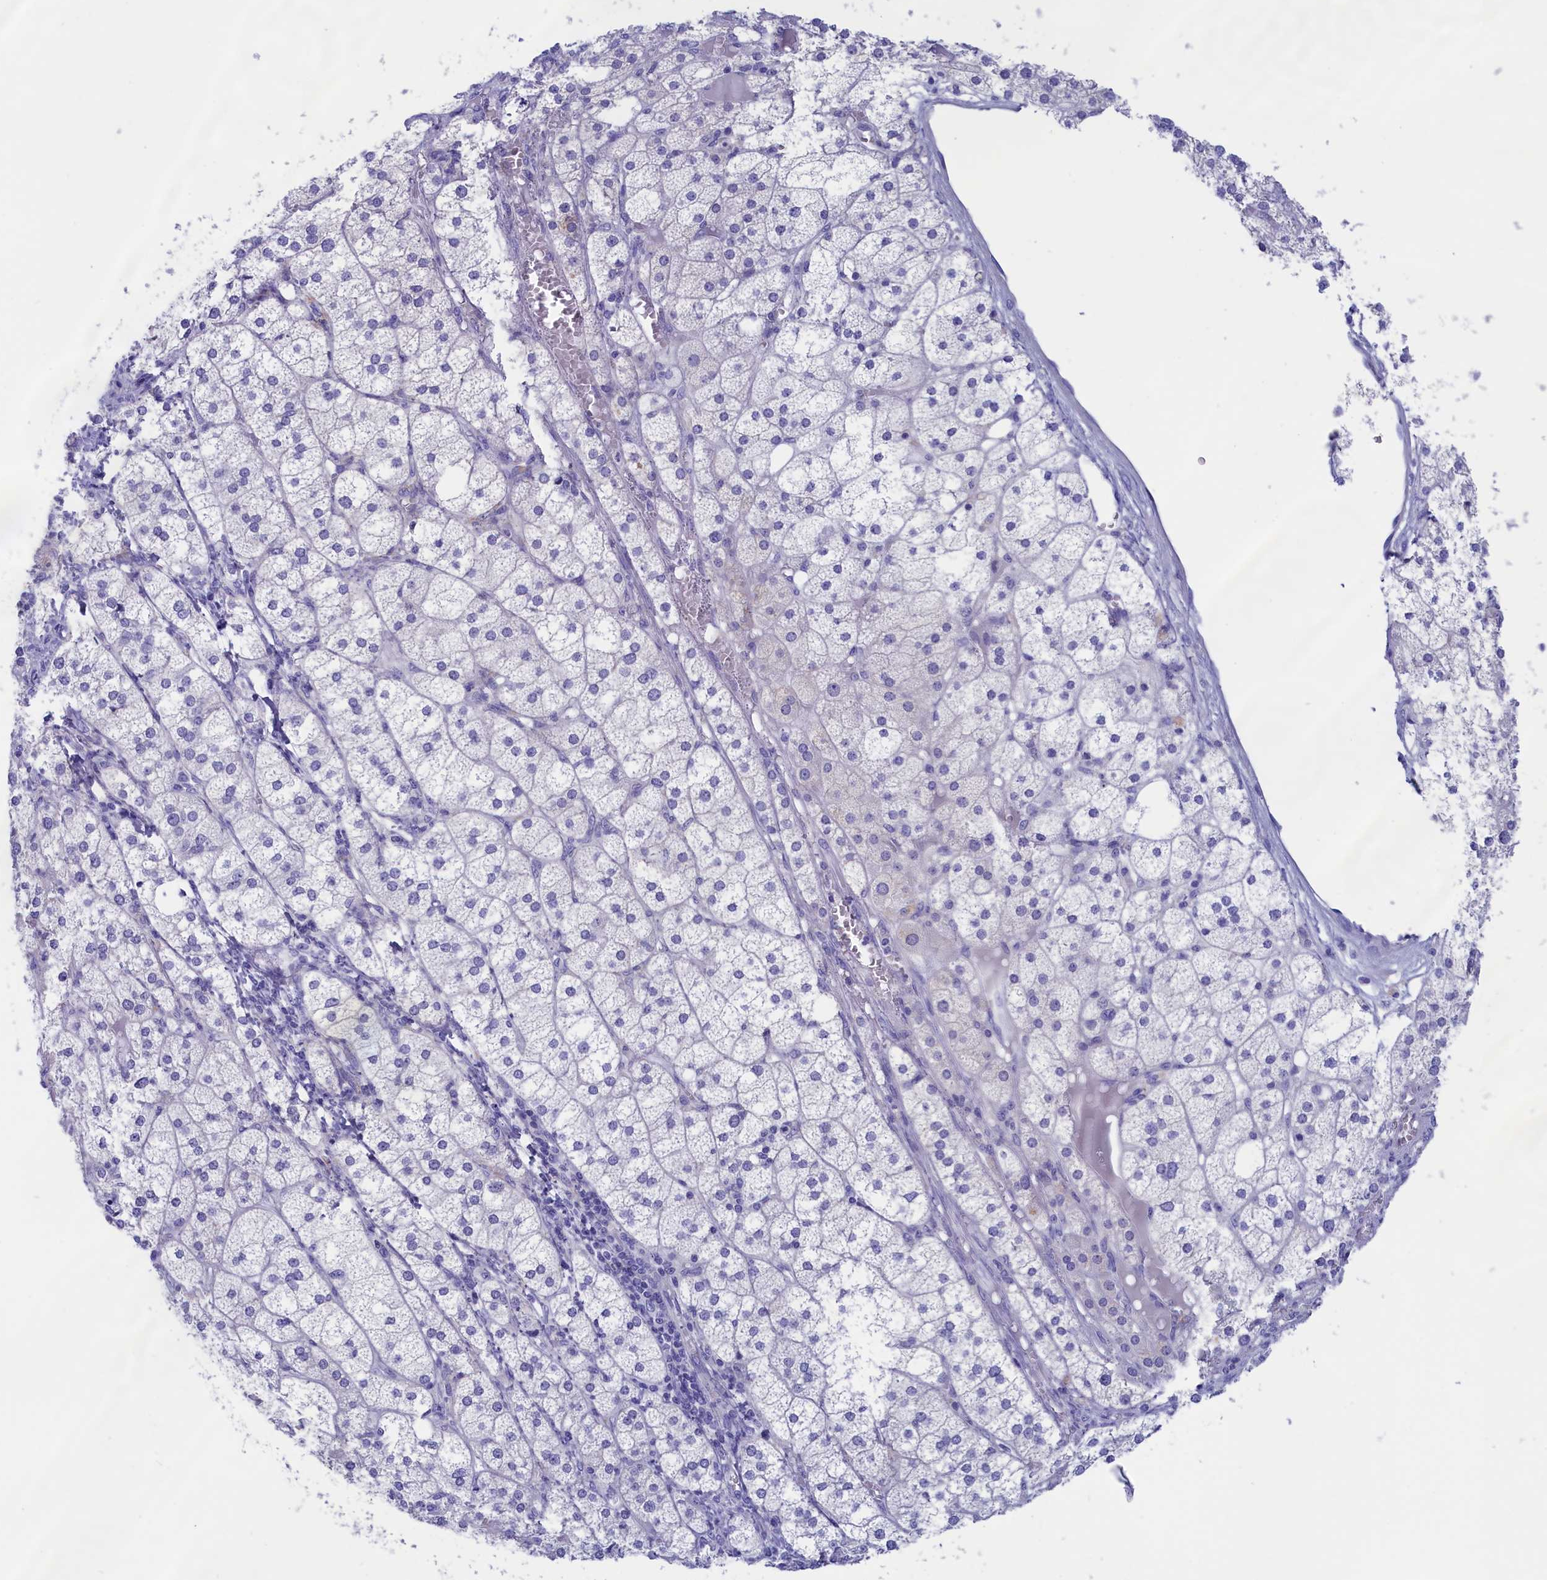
{"staining": {"intensity": "negative", "quantity": "none", "location": "none"}, "tissue": "adrenal gland", "cell_type": "Glandular cells", "image_type": "normal", "snomed": [{"axis": "morphology", "description": "Normal tissue, NOS"}, {"axis": "topography", "description": "Adrenal gland"}], "caption": "DAB (3,3'-diaminobenzidine) immunohistochemical staining of unremarkable human adrenal gland demonstrates no significant expression in glandular cells.", "gene": "VPS35L", "patient": {"sex": "female", "age": 61}}